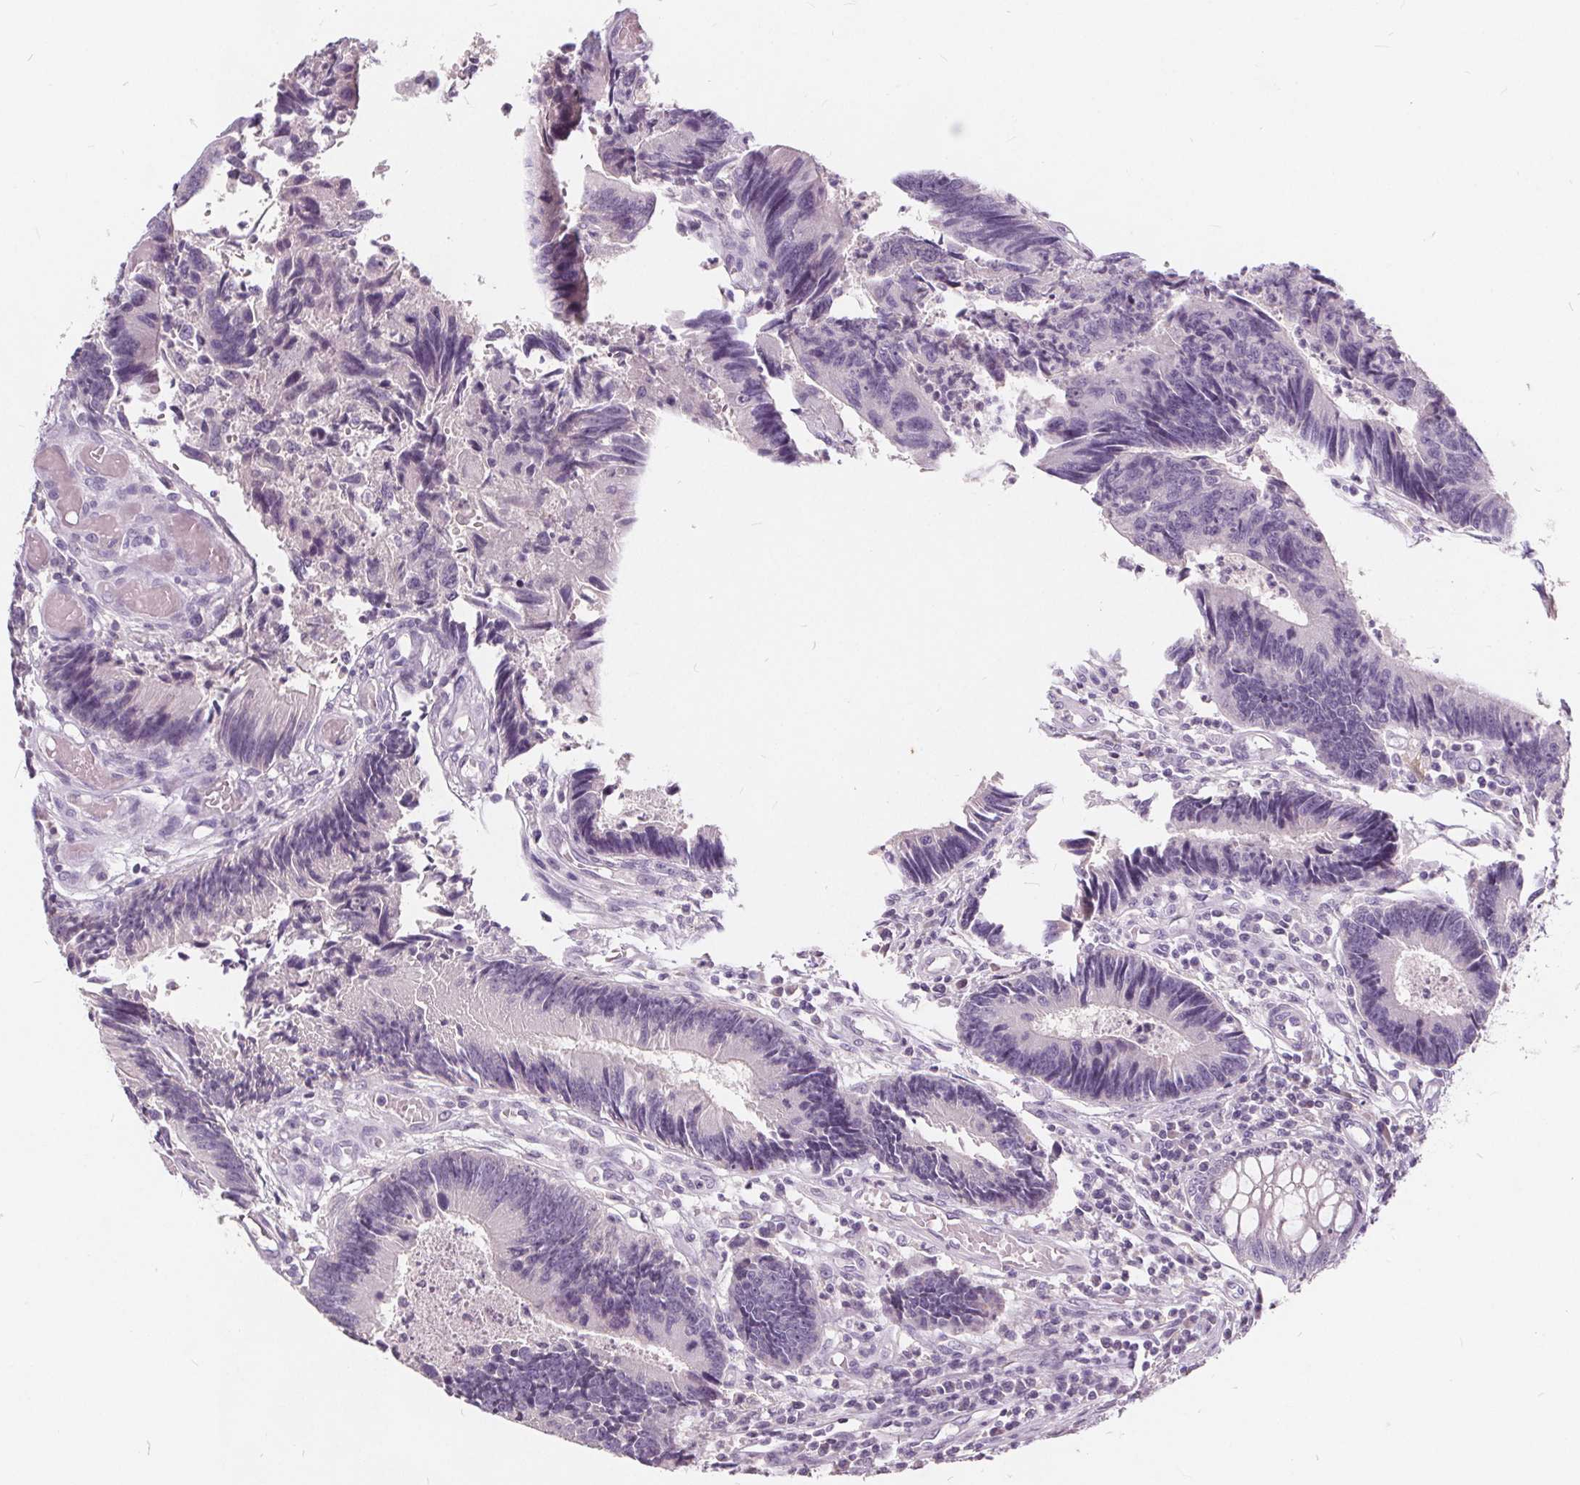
{"staining": {"intensity": "negative", "quantity": "none", "location": "none"}, "tissue": "colorectal cancer", "cell_type": "Tumor cells", "image_type": "cancer", "snomed": [{"axis": "morphology", "description": "Adenocarcinoma, NOS"}, {"axis": "topography", "description": "Colon"}], "caption": "DAB (3,3'-diaminobenzidine) immunohistochemical staining of colorectal adenocarcinoma shows no significant expression in tumor cells.", "gene": "PLA2G2E", "patient": {"sex": "female", "age": 67}}